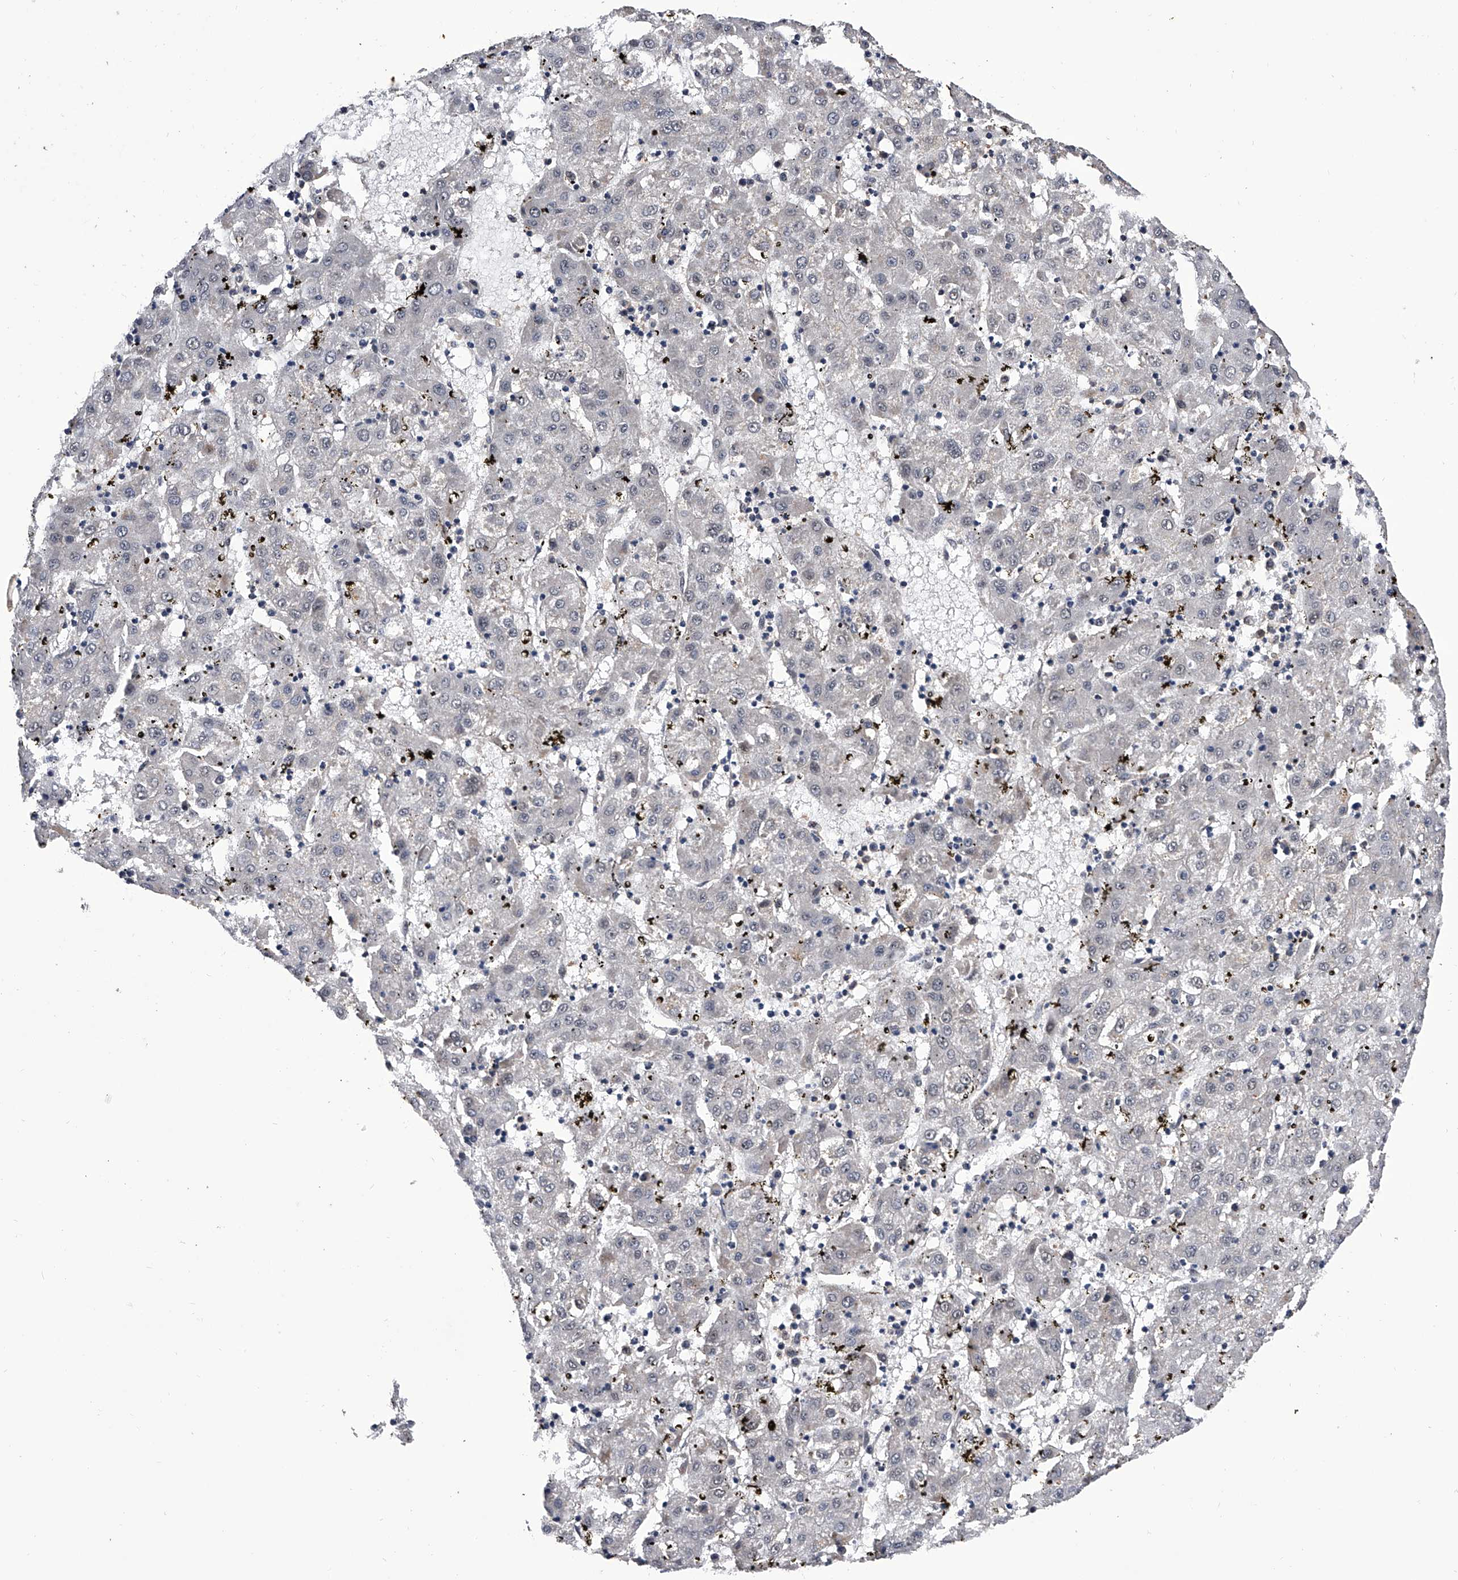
{"staining": {"intensity": "negative", "quantity": "none", "location": "none"}, "tissue": "liver cancer", "cell_type": "Tumor cells", "image_type": "cancer", "snomed": [{"axis": "morphology", "description": "Carcinoma, Hepatocellular, NOS"}, {"axis": "topography", "description": "Liver"}], "caption": "The photomicrograph displays no staining of tumor cells in liver hepatocellular carcinoma.", "gene": "EFCAB7", "patient": {"sex": "male", "age": 72}}